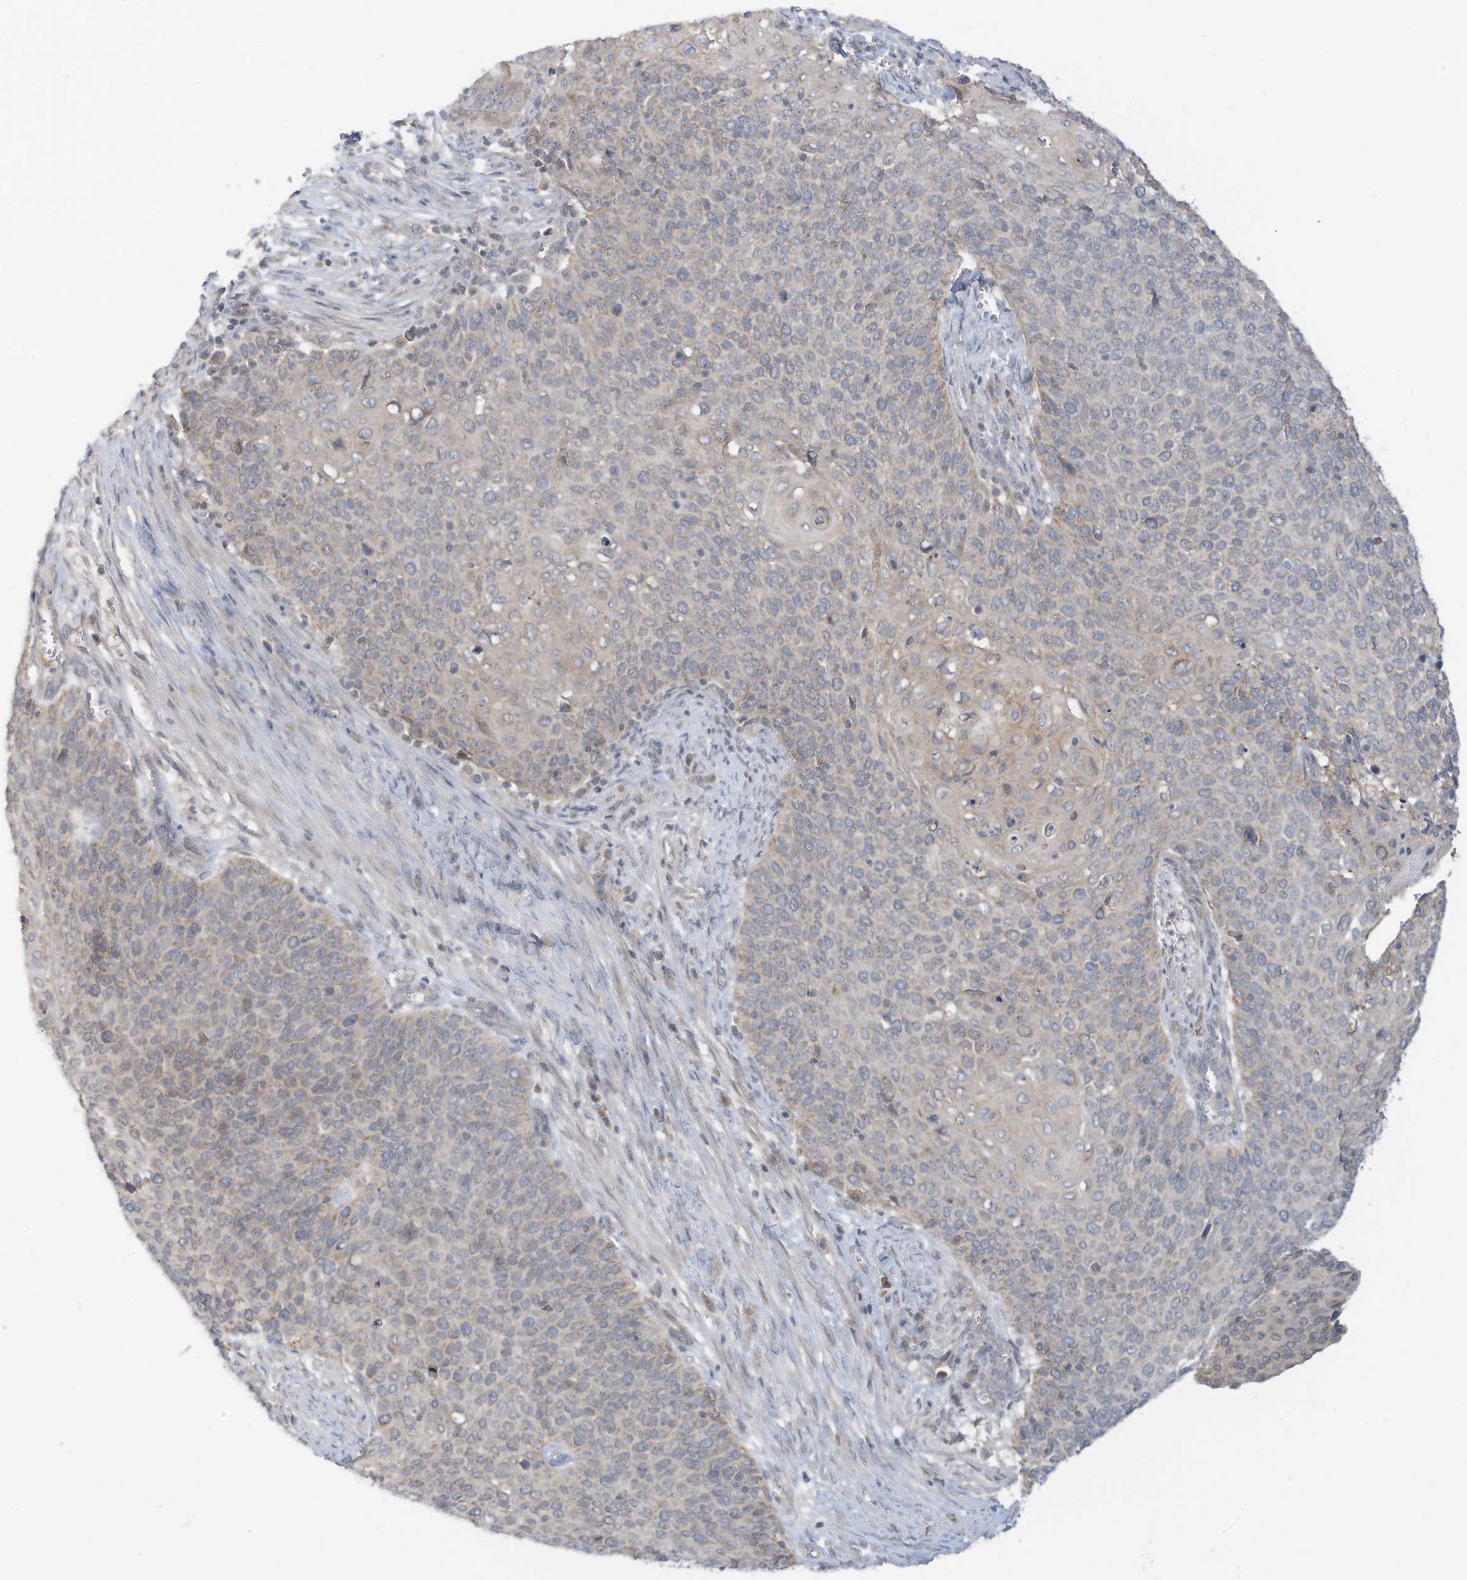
{"staining": {"intensity": "weak", "quantity": "<25%", "location": "cytoplasmic/membranous"}, "tissue": "cervical cancer", "cell_type": "Tumor cells", "image_type": "cancer", "snomed": [{"axis": "morphology", "description": "Squamous cell carcinoma, NOS"}, {"axis": "topography", "description": "Cervix"}], "caption": "The immunohistochemistry (IHC) photomicrograph has no significant expression in tumor cells of cervical cancer tissue. The staining is performed using DAB brown chromogen with nuclei counter-stained in using hematoxylin.", "gene": "SCGB1D2", "patient": {"sex": "female", "age": 39}}